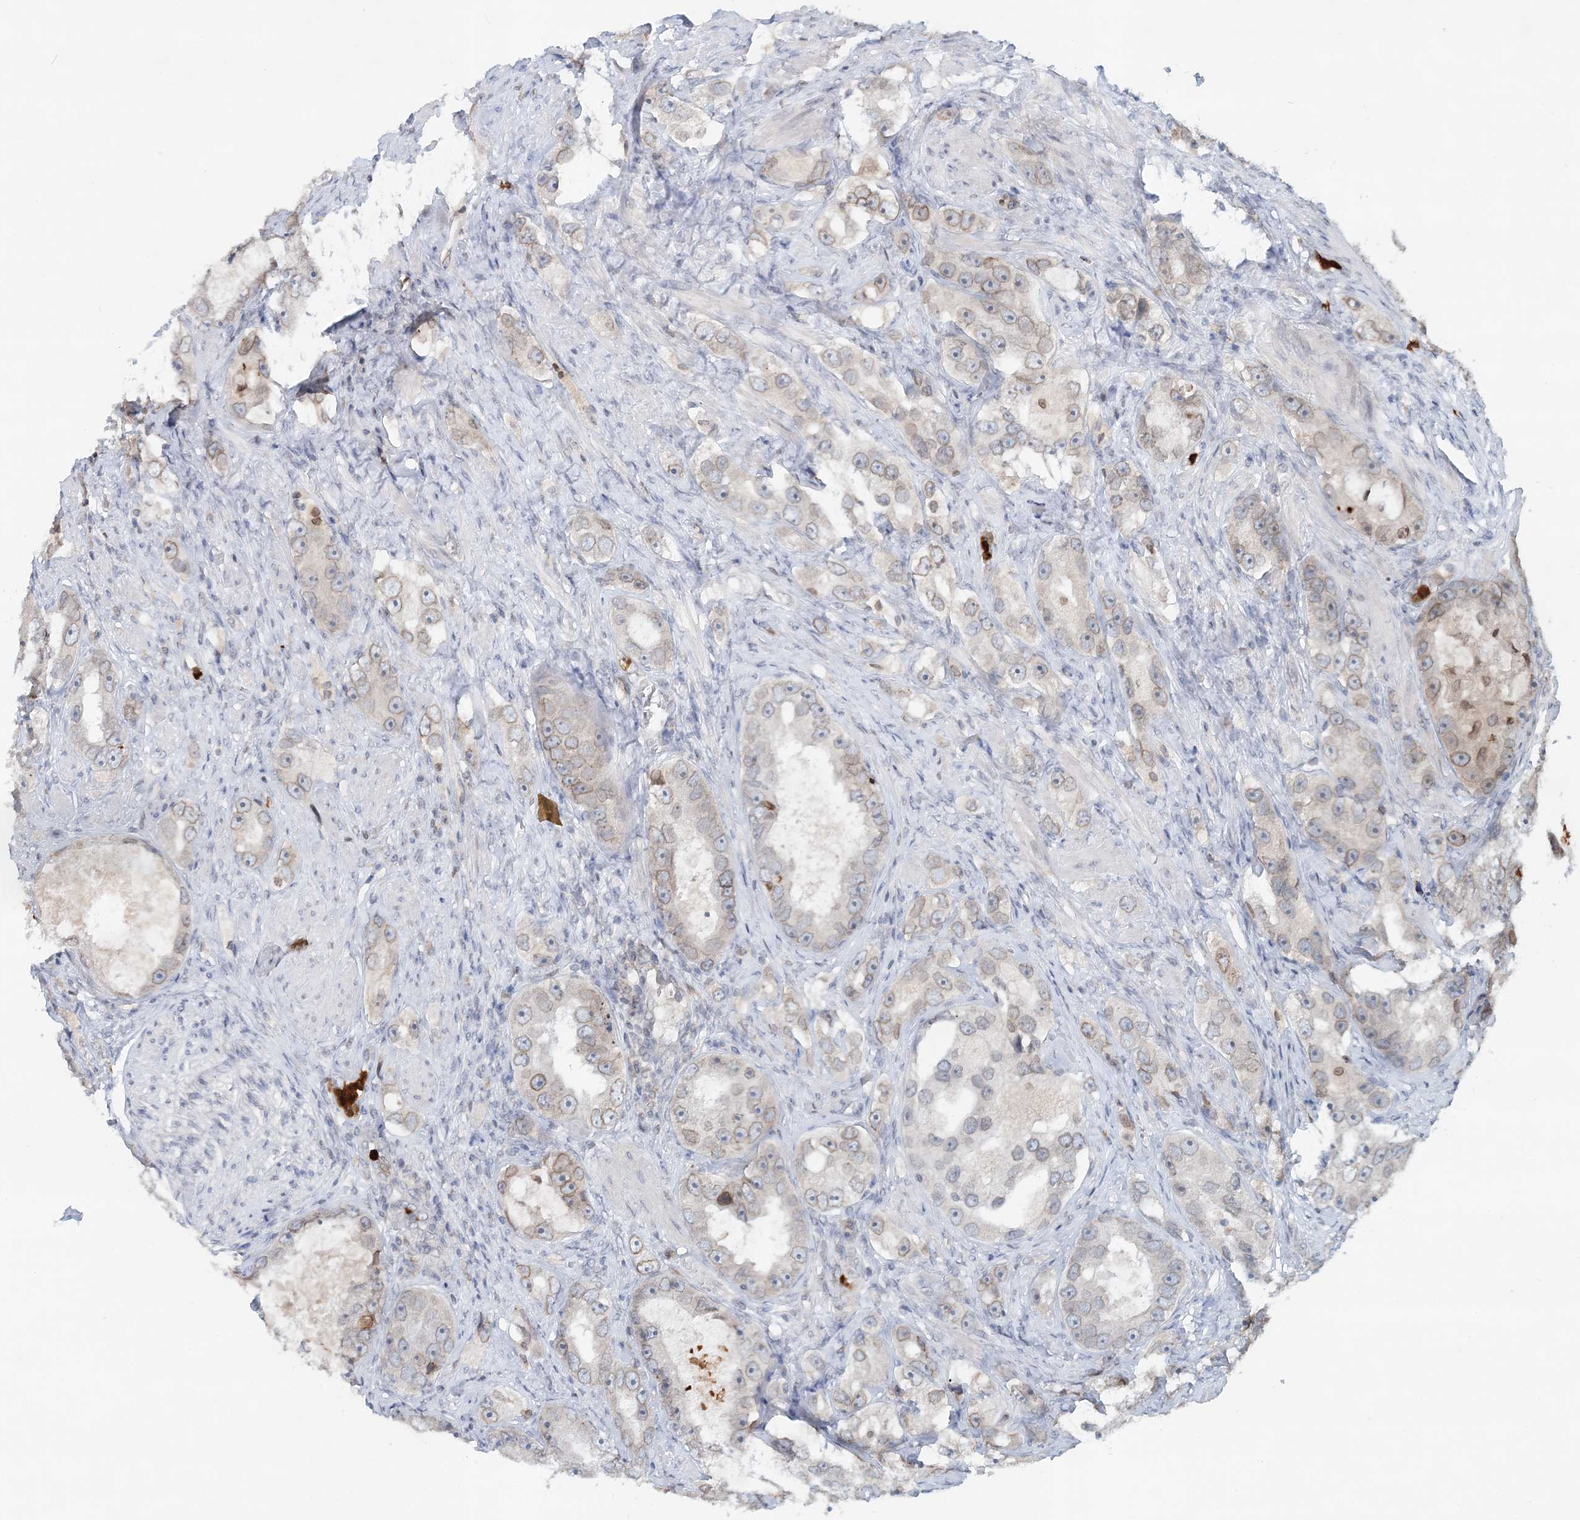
{"staining": {"intensity": "weak", "quantity": "<25%", "location": "cytoplasmic/membranous,nuclear"}, "tissue": "prostate cancer", "cell_type": "Tumor cells", "image_type": "cancer", "snomed": [{"axis": "morphology", "description": "Adenocarcinoma, High grade"}, {"axis": "topography", "description": "Prostate"}], "caption": "The immunohistochemistry photomicrograph has no significant staining in tumor cells of prostate cancer (high-grade adenocarcinoma) tissue.", "gene": "NUP54", "patient": {"sex": "male", "age": 63}}